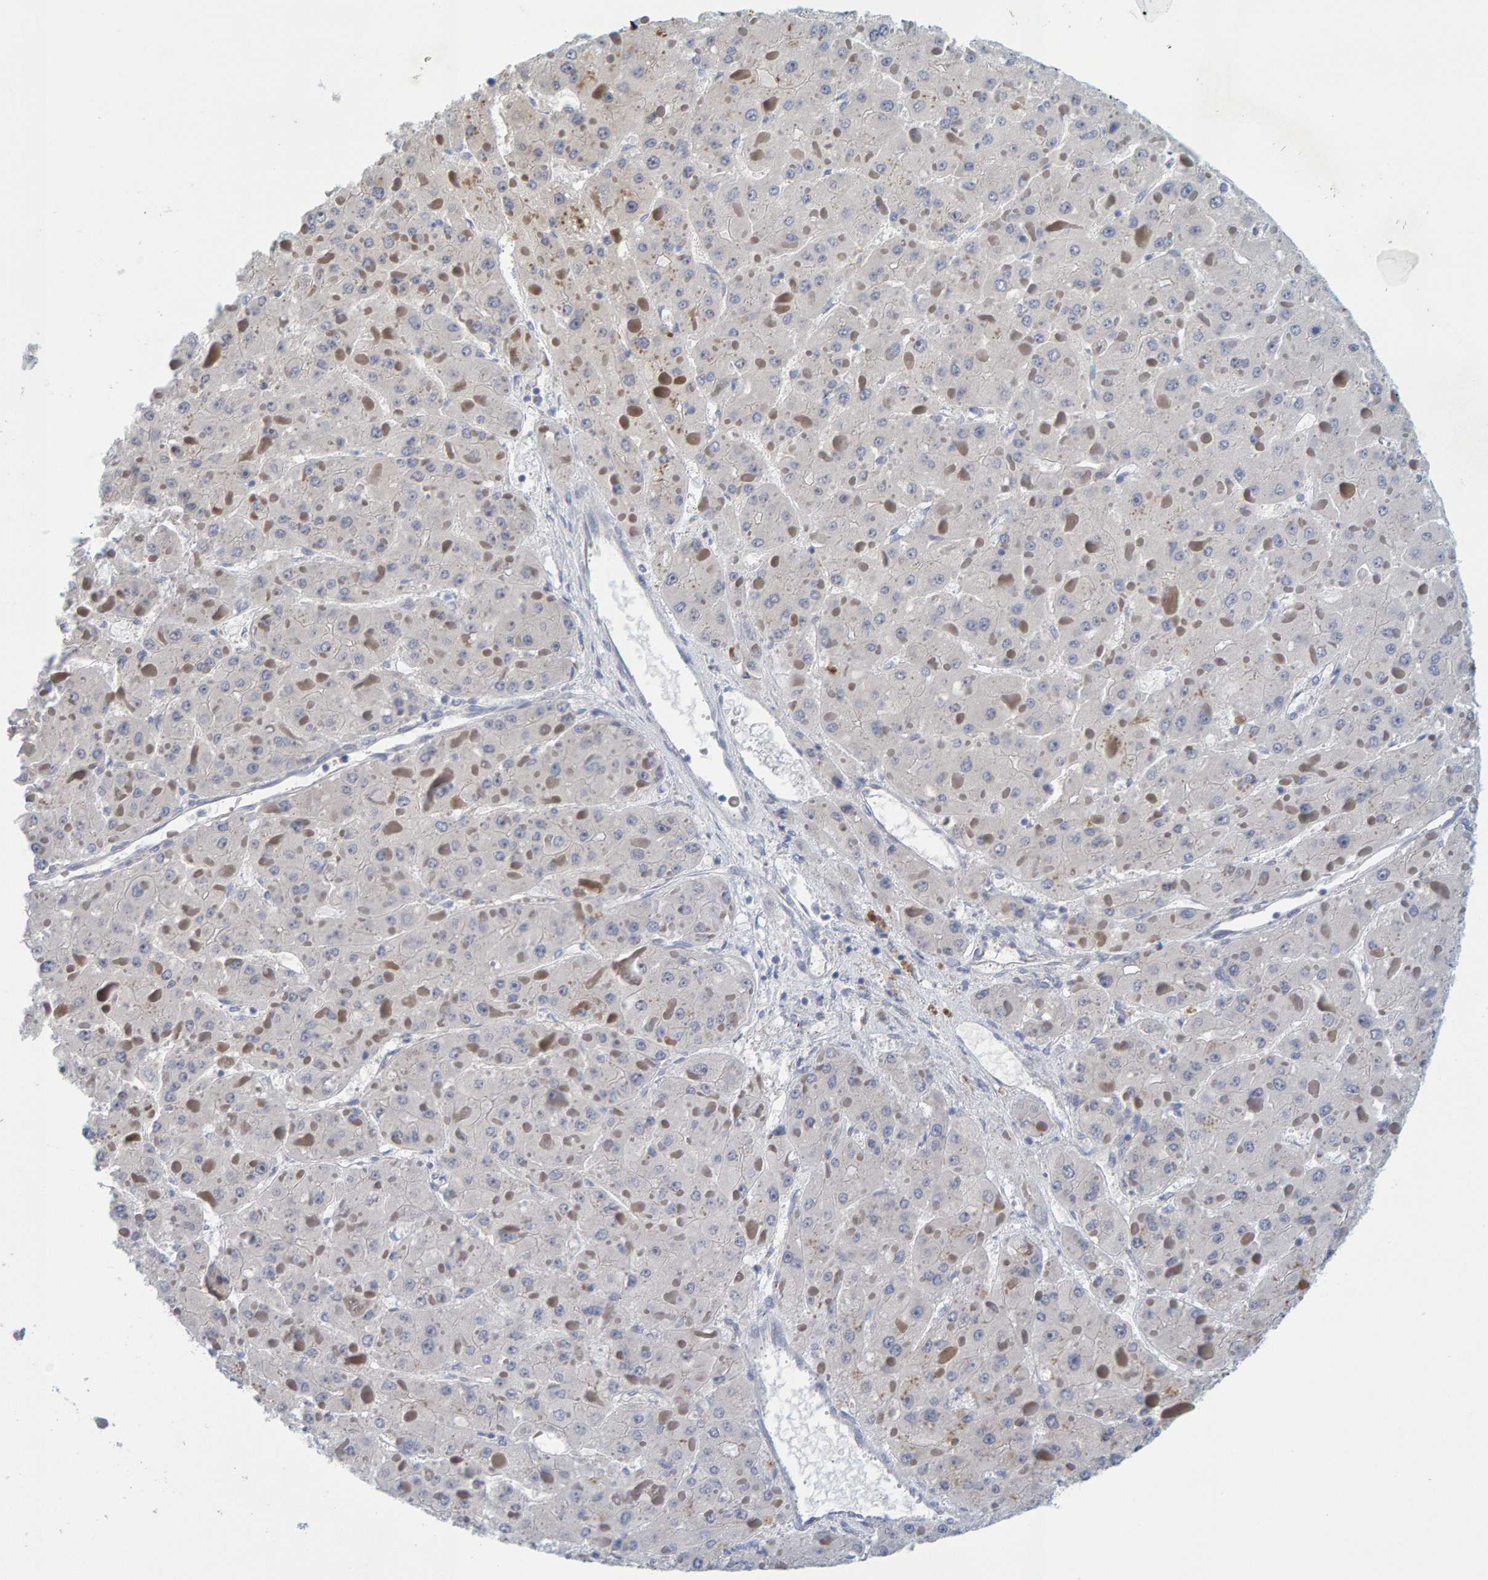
{"staining": {"intensity": "negative", "quantity": "none", "location": "none"}, "tissue": "liver cancer", "cell_type": "Tumor cells", "image_type": "cancer", "snomed": [{"axis": "morphology", "description": "Carcinoma, Hepatocellular, NOS"}, {"axis": "topography", "description": "Liver"}], "caption": "This histopathology image is of hepatocellular carcinoma (liver) stained with immunohistochemistry (IHC) to label a protein in brown with the nuclei are counter-stained blue. There is no expression in tumor cells.", "gene": "ZNF77", "patient": {"sex": "female", "age": 73}}